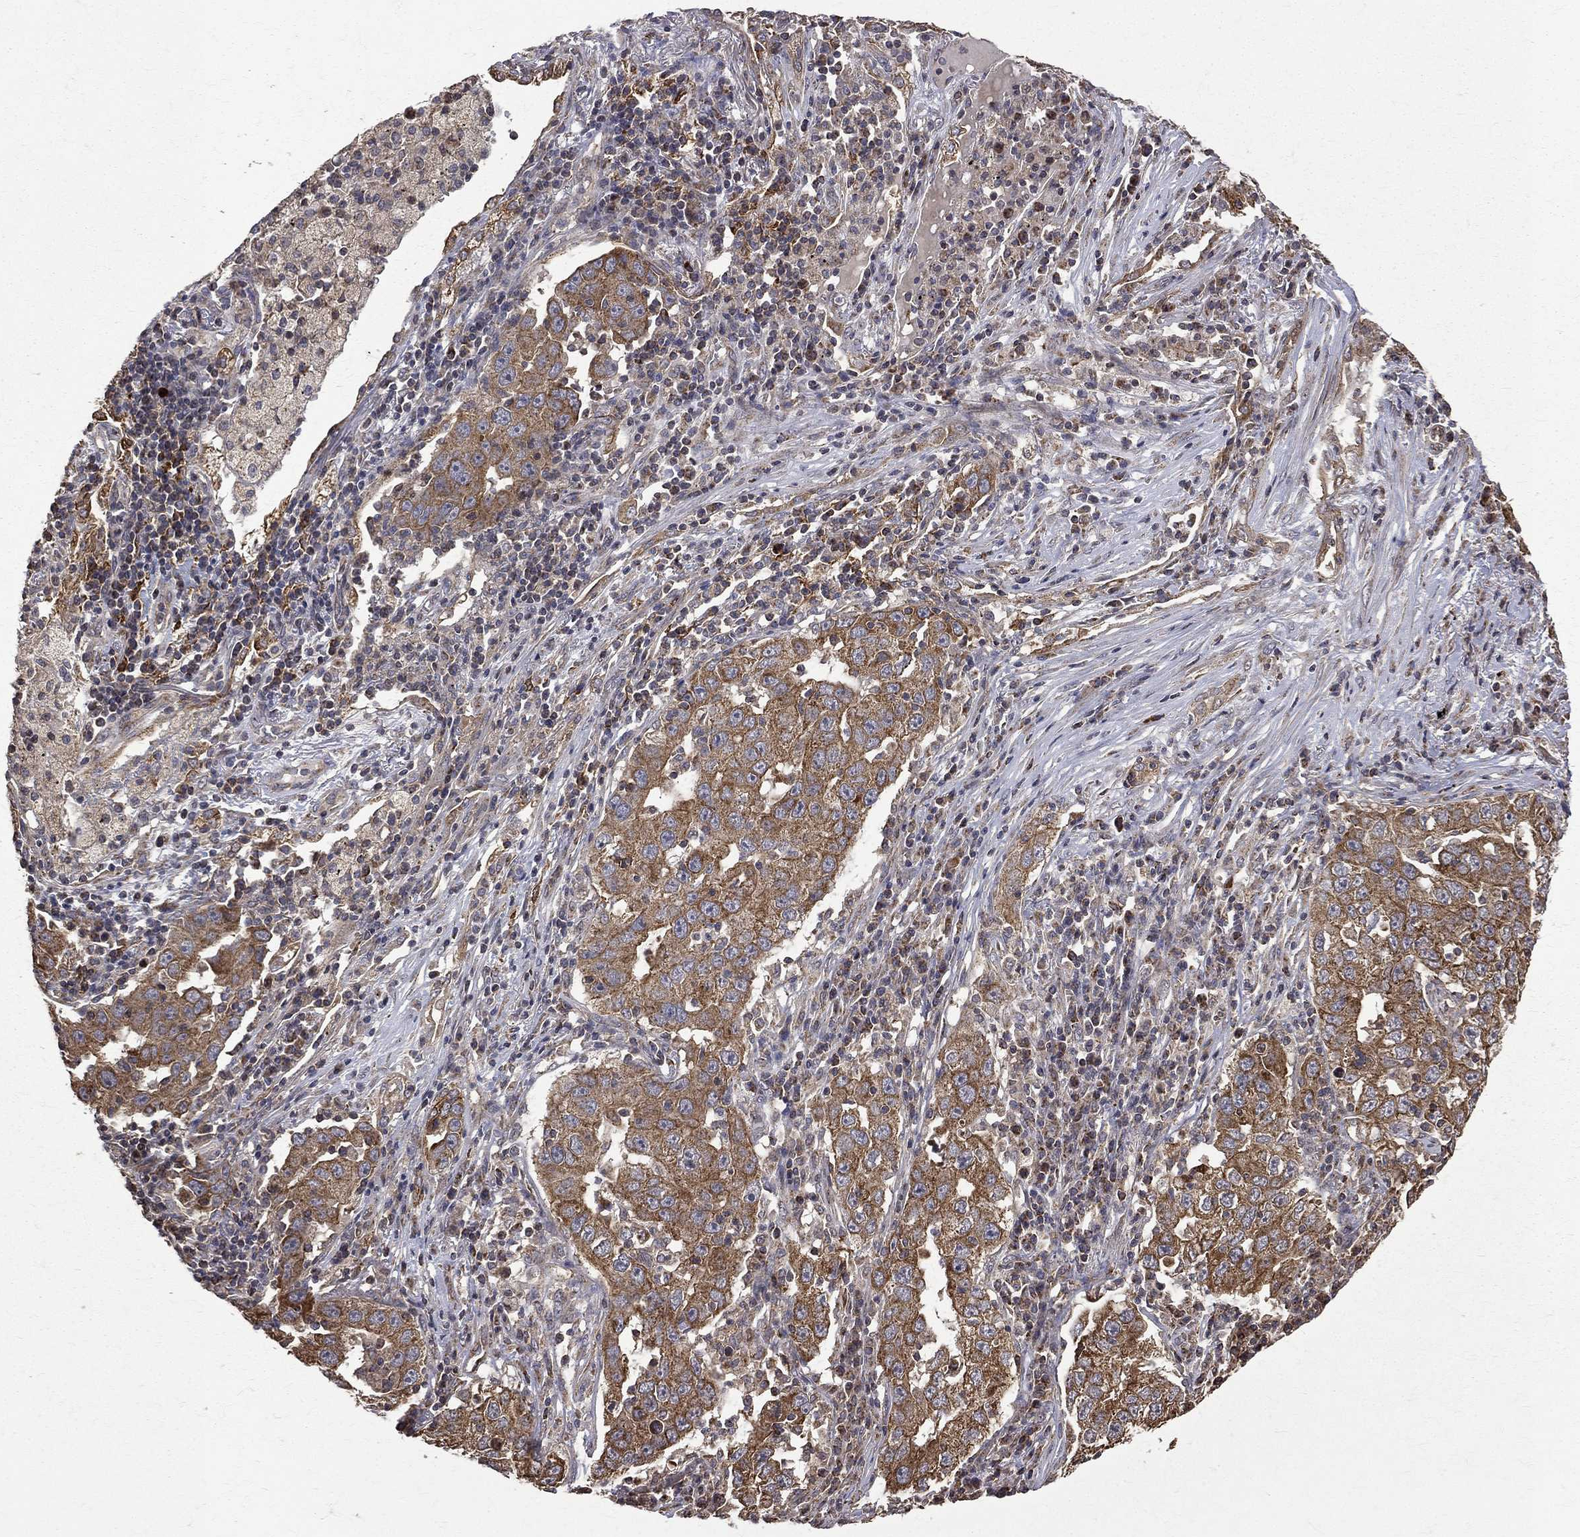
{"staining": {"intensity": "moderate", "quantity": ">75%", "location": "cytoplasmic/membranous"}, "tissue": "lung cancer", "cell_type": "Tumor cells", "image_type": "cancer", "snomed": [{"axis": "morphology", "description": "Adenocarcinoma, NOS"}, {"axis": "topography", "description": "Lung"}], "caption": "Brown immunohistochemical staining in adenocarcinoma (lung) reveals moderate cytoplasmic/membranous expression in approximately >75% of tumor cells. (DAB (3,3'-diaminobenzidine) IHC, brown staining for protein, blue staining for nuclei).", "gene": "RPGR", "patient": {"sex": "male", "age": 73}}